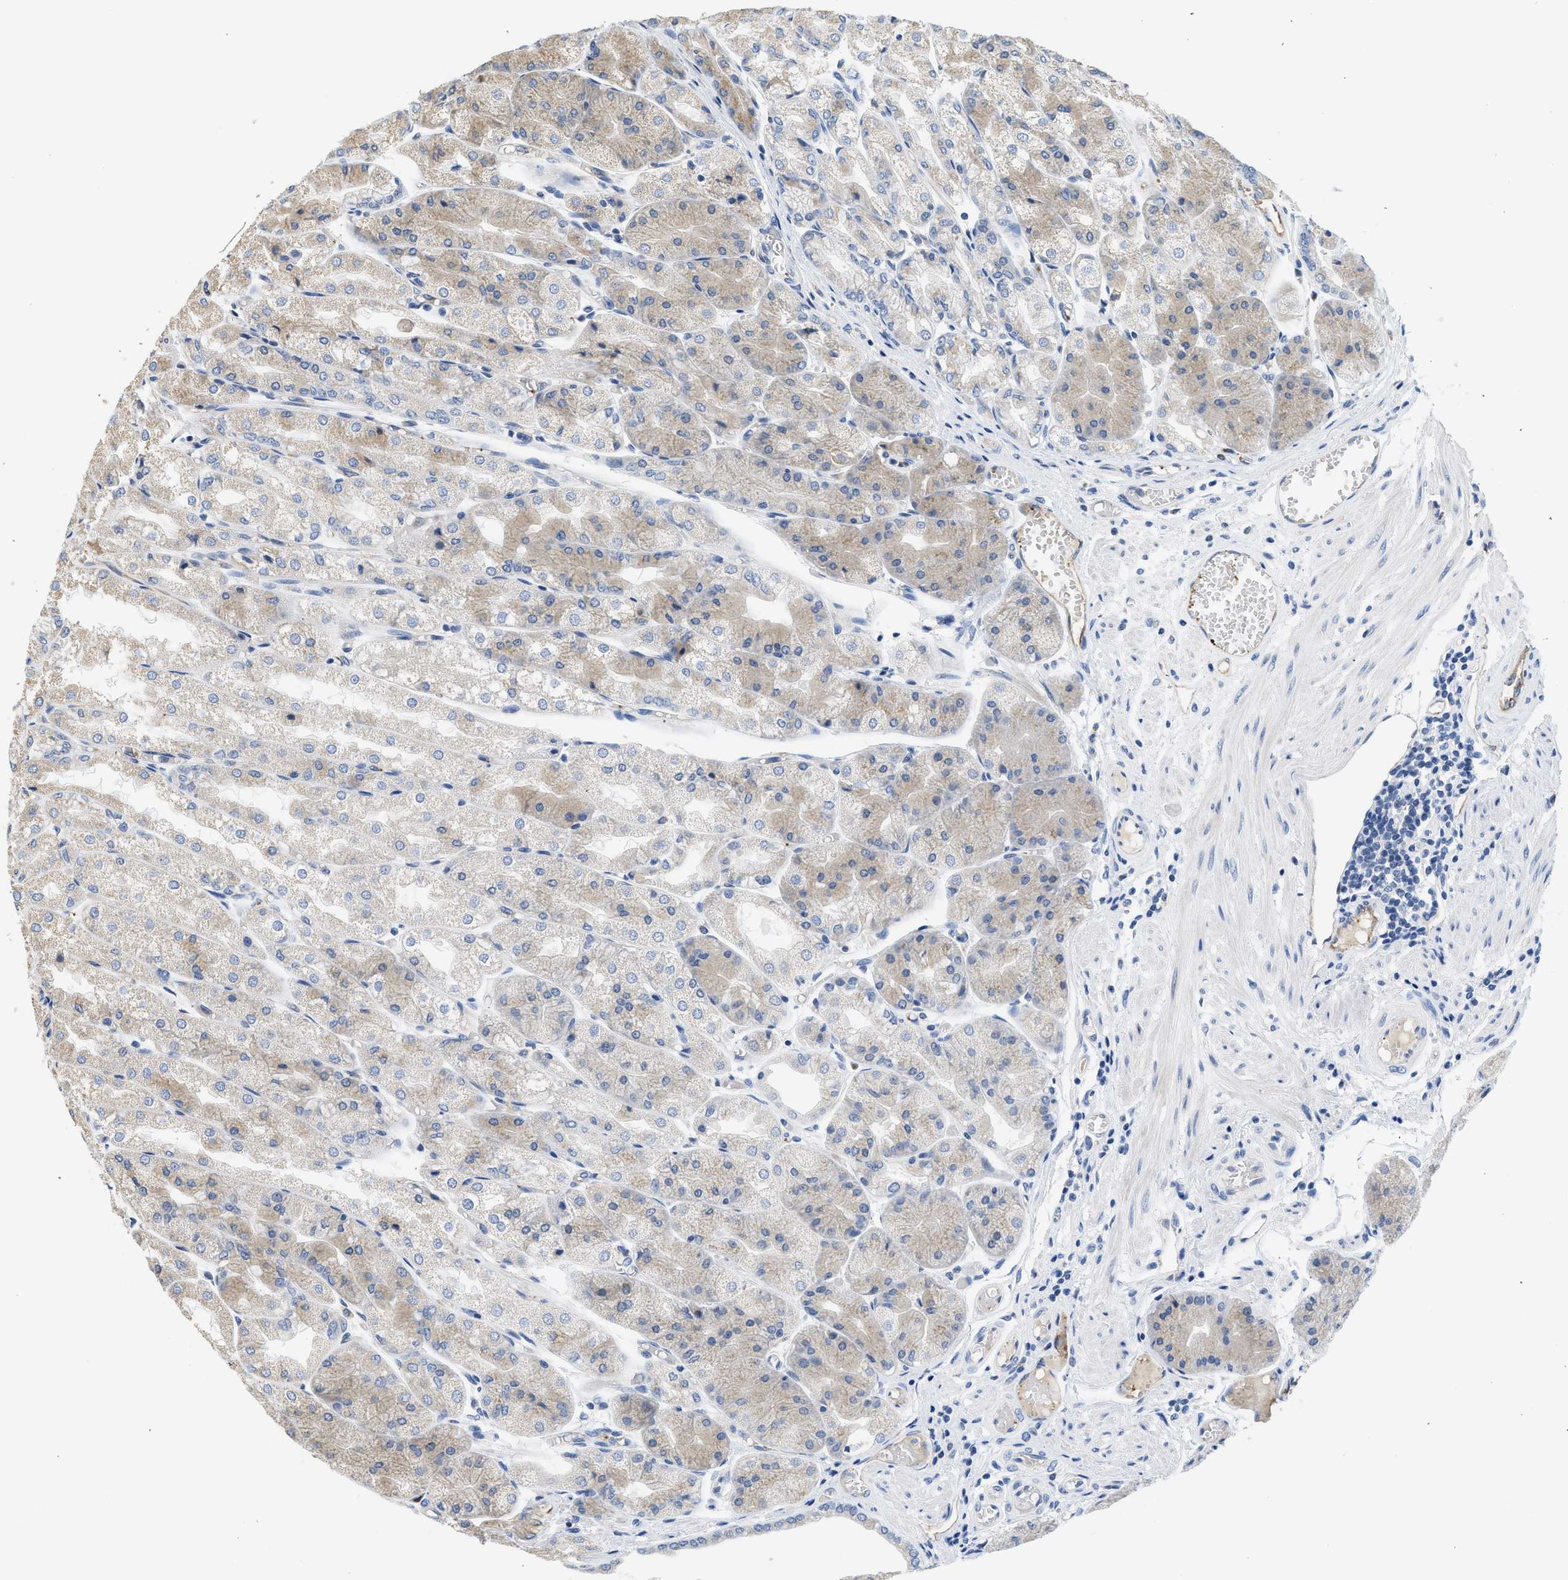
{"staining": {"intensity": "weak", "quantity": "25%-75%", "location": "cytoplasmic/membranous"}, "tissue": "stomach", "cell_type": "Glandular cells", "image_type": "normal", "snomed": [{"axis": "morphology", "description": "Normal tissue, NOS"}, {"axis": "topography", "description": "Stomach, upper"}], "caption": "This image reveals IHC staining of normal stomach, with low weak cytoplasmic/membranous staining in about 25%-75% of glandular cells.", "gene": "PIM1", "patient": {"sex": "male", "age": 72}}